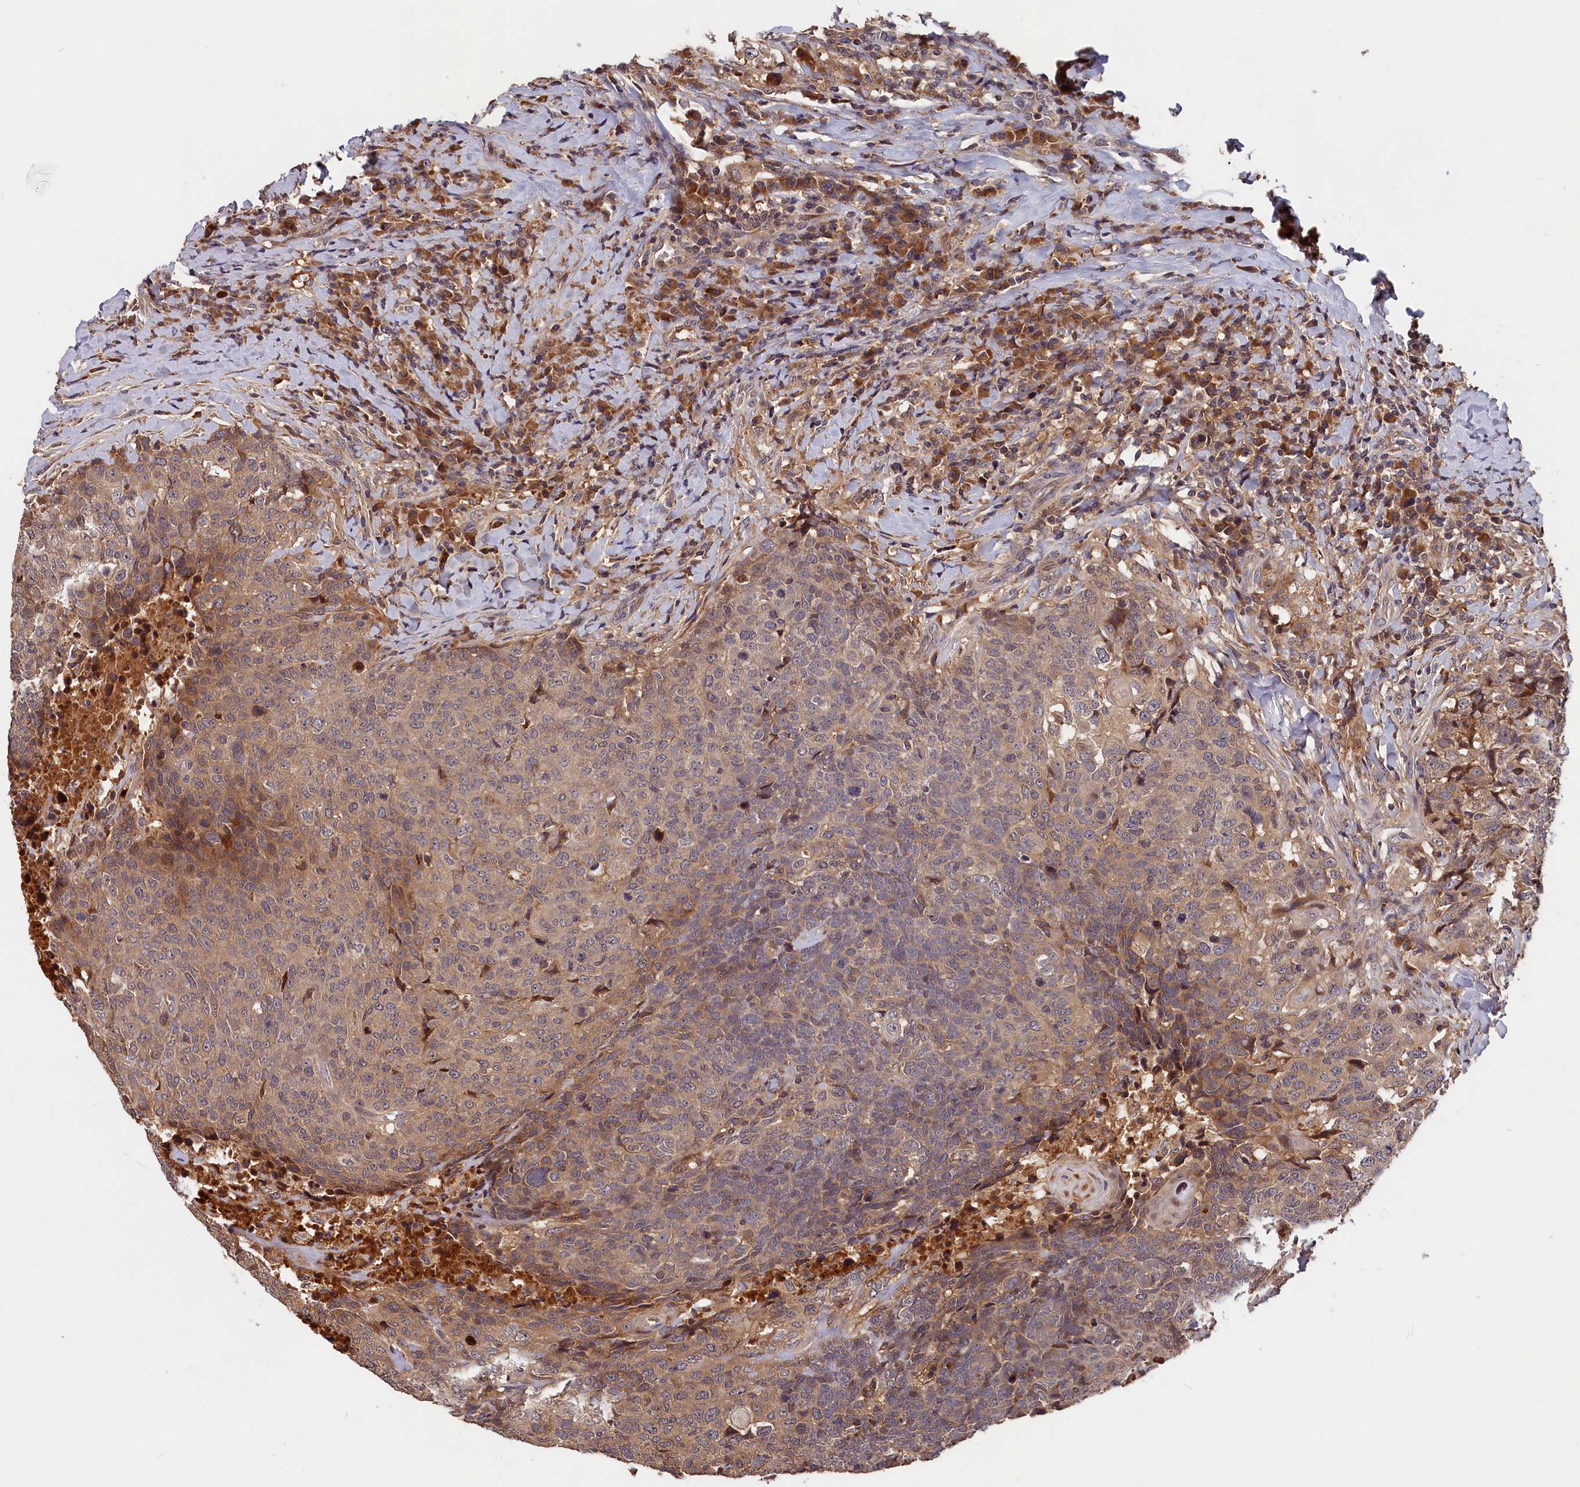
{"staining": {"intensity": "moderate", "quantity": "25%-75%", "location": "cytoplasmic/membranous"}, "tissue": "head and neck cancer", "cell_type": "Tumor cells", "image_type": "cancer", "snomed": [{"axis": "morphology", "description": "Squamous cell carcinoma, NOS"}, {"axis": "topography", "description": "Head-Neck"}], "caption": "Immunohistochemistry image of neoplastic tissue: head and neck cancer stained using IHC exhibits medium levels of moderate protein expression localized specifically in the cytoplasmic/membranous of tumor cells, appearing as a cytoplasmic/membranous brown color.", "gene": "ITIH1", "patient": {"sex": "male", "age": 66}}